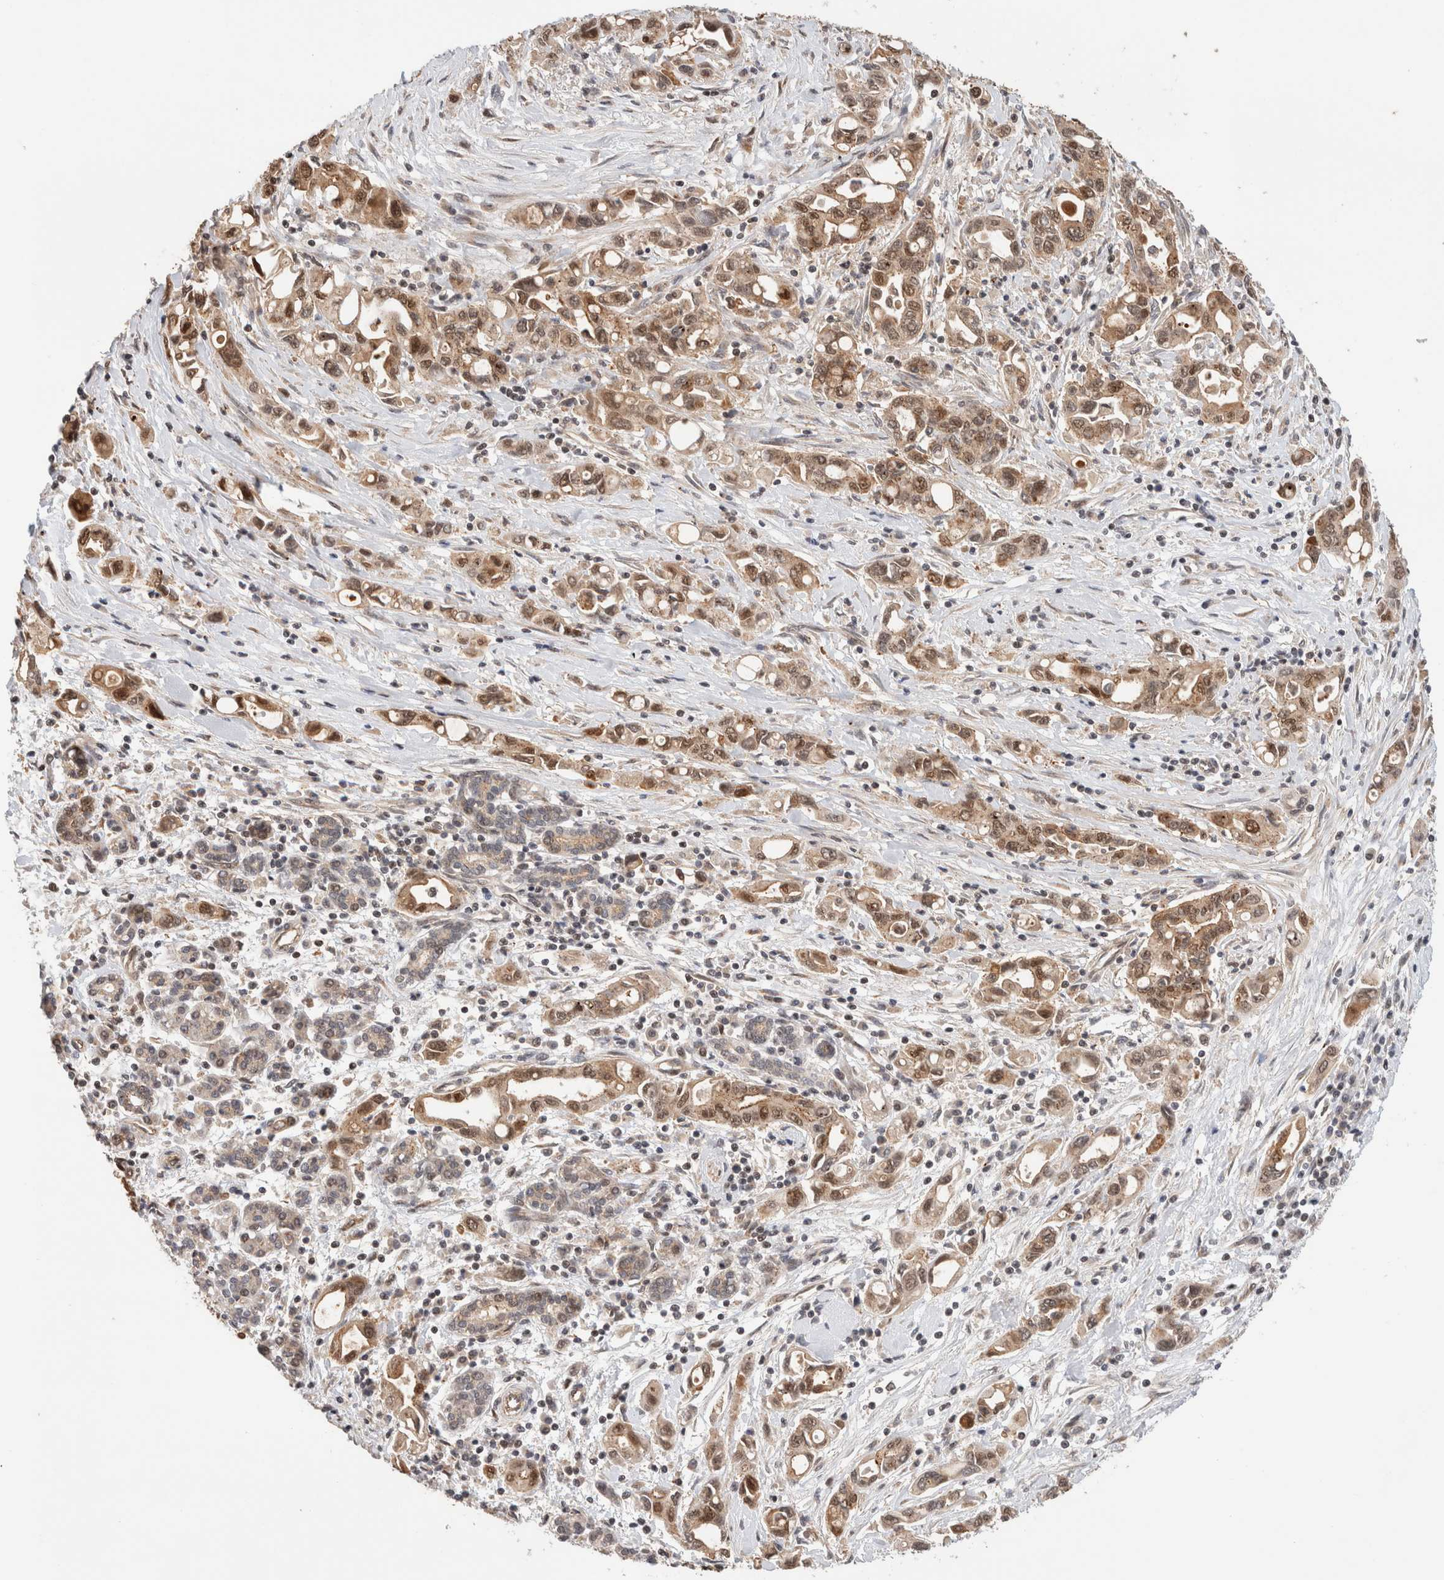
{"staining": {"intensity": "moderate", "quantity": ">75%", "location": "cytoplasmic/membranous,nuclear"}, "tissue": "pancreatic cancer", "cell_type": "Tumor cells", "image_type": "cancer", "snomed": [{"axis": "morphology", "description": "Adenocarcinoma, NOS"}, {"axis": "topography", "description": "Pancreas"}], "caption": "Tumor cells show medium levels of moderate cytoplasmic/membranous and nuclear expression in approximately >75% of cells in adenocarcinoma (pancreatic).", "gene": "OTUD6B", "patient": {"sex": "female", "age": 57}}